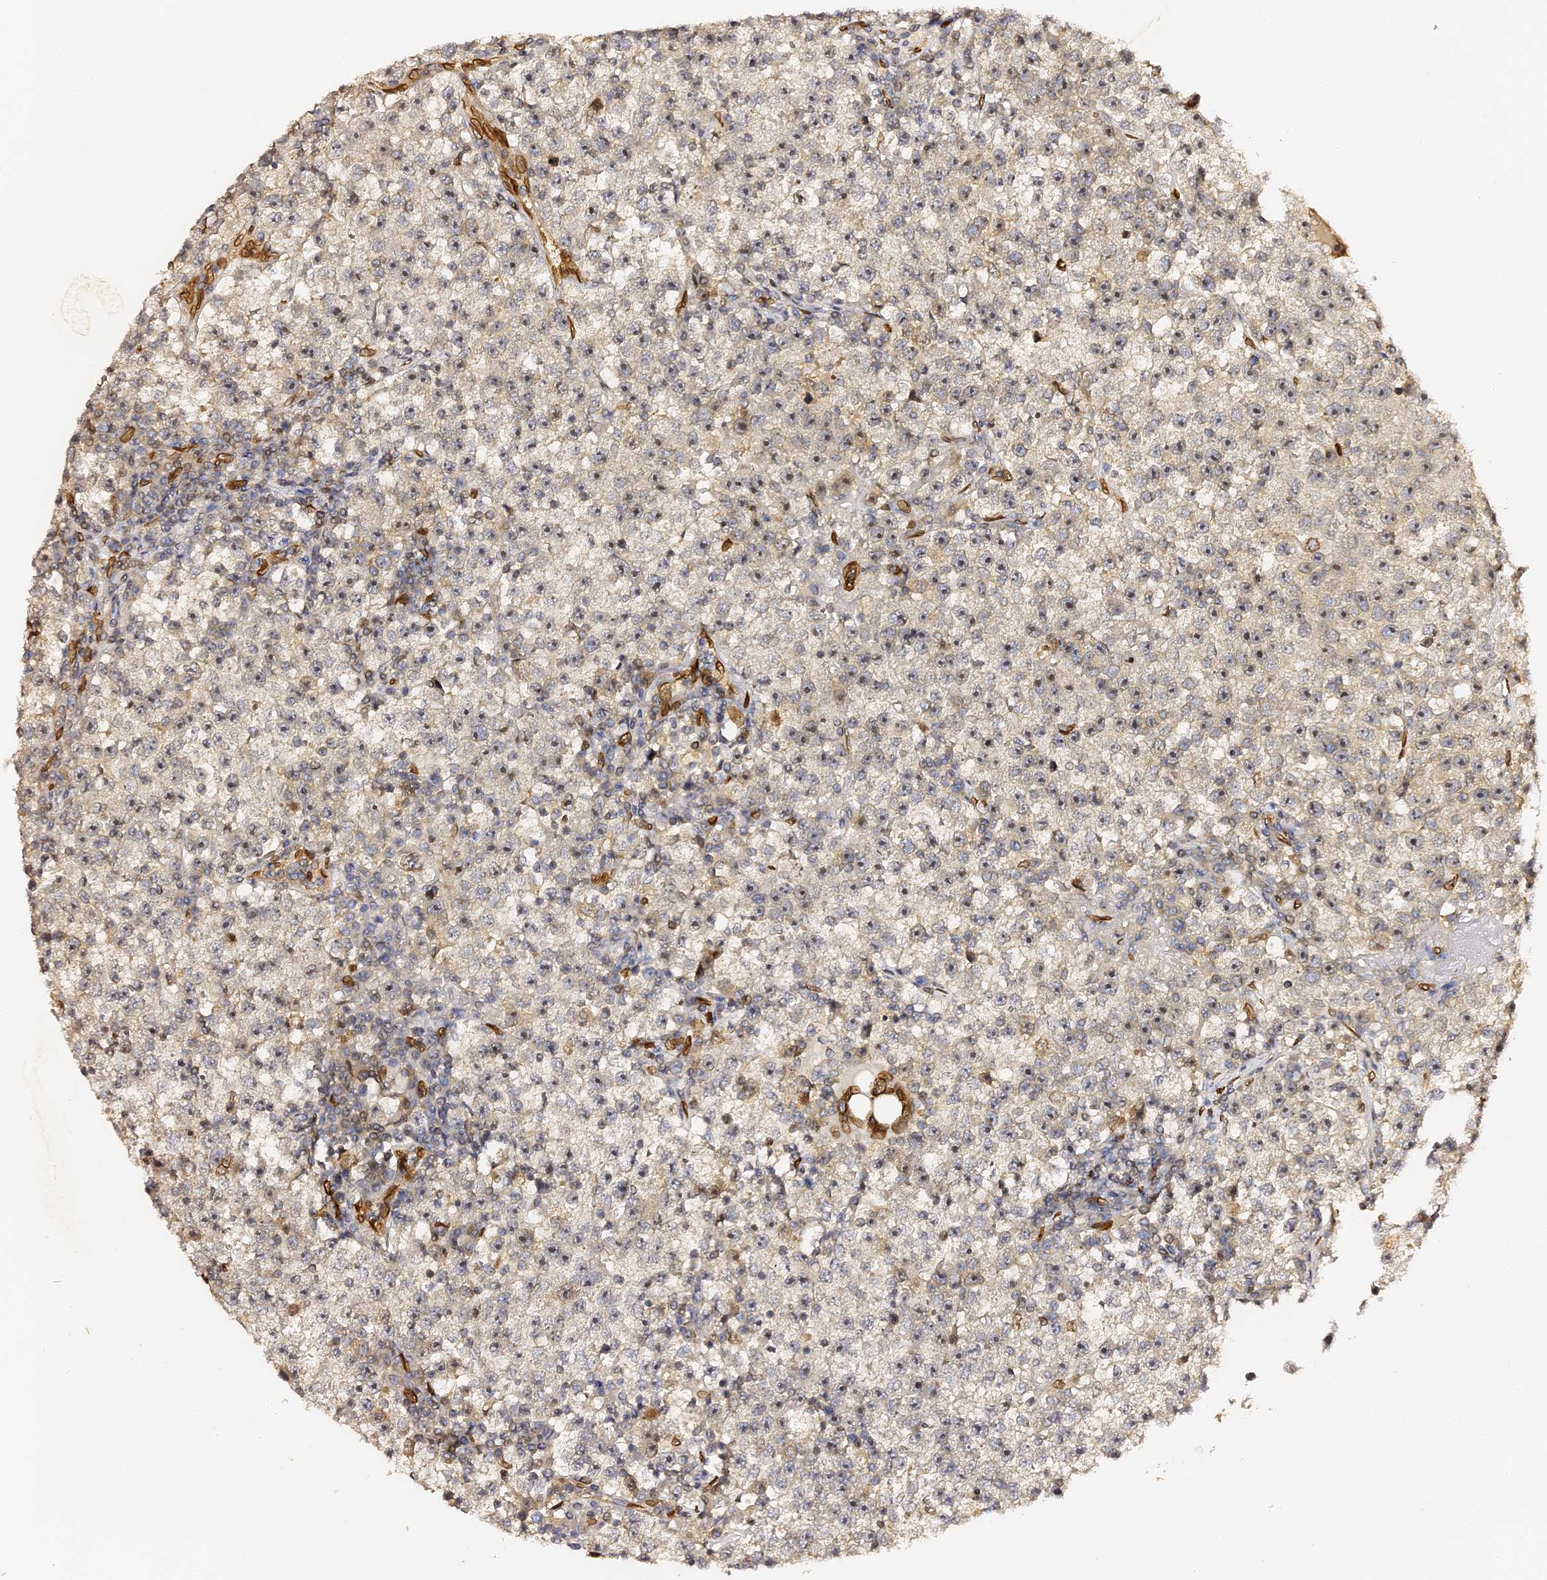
{"staining": {"intensity": "weak", "quantity": "<25%", "location": "nuclear"}, "tissue": "testis cancer", "cell_type": "Tumor cells", "image_type": "cancer", "snomed": [{"axis": "morphology", "description": "Seminoma, NOS"}, {"axis": "topography", "description": "Testis"}], "caption": "An immunohistochemistry histopathology image of testis cancer (seminoma) is shown. There is no staining in tumor cells of testis cancer (seminoma). (Stains: DAB (3,3'-diaminobenzidine) immunohistochemistry (IHC) with hematoxylin counter stain, Microscopy: brightfield microscopy at high magnification).", "gene": "ANAPC5", "patient": {"sex": "male", "age": 22}}